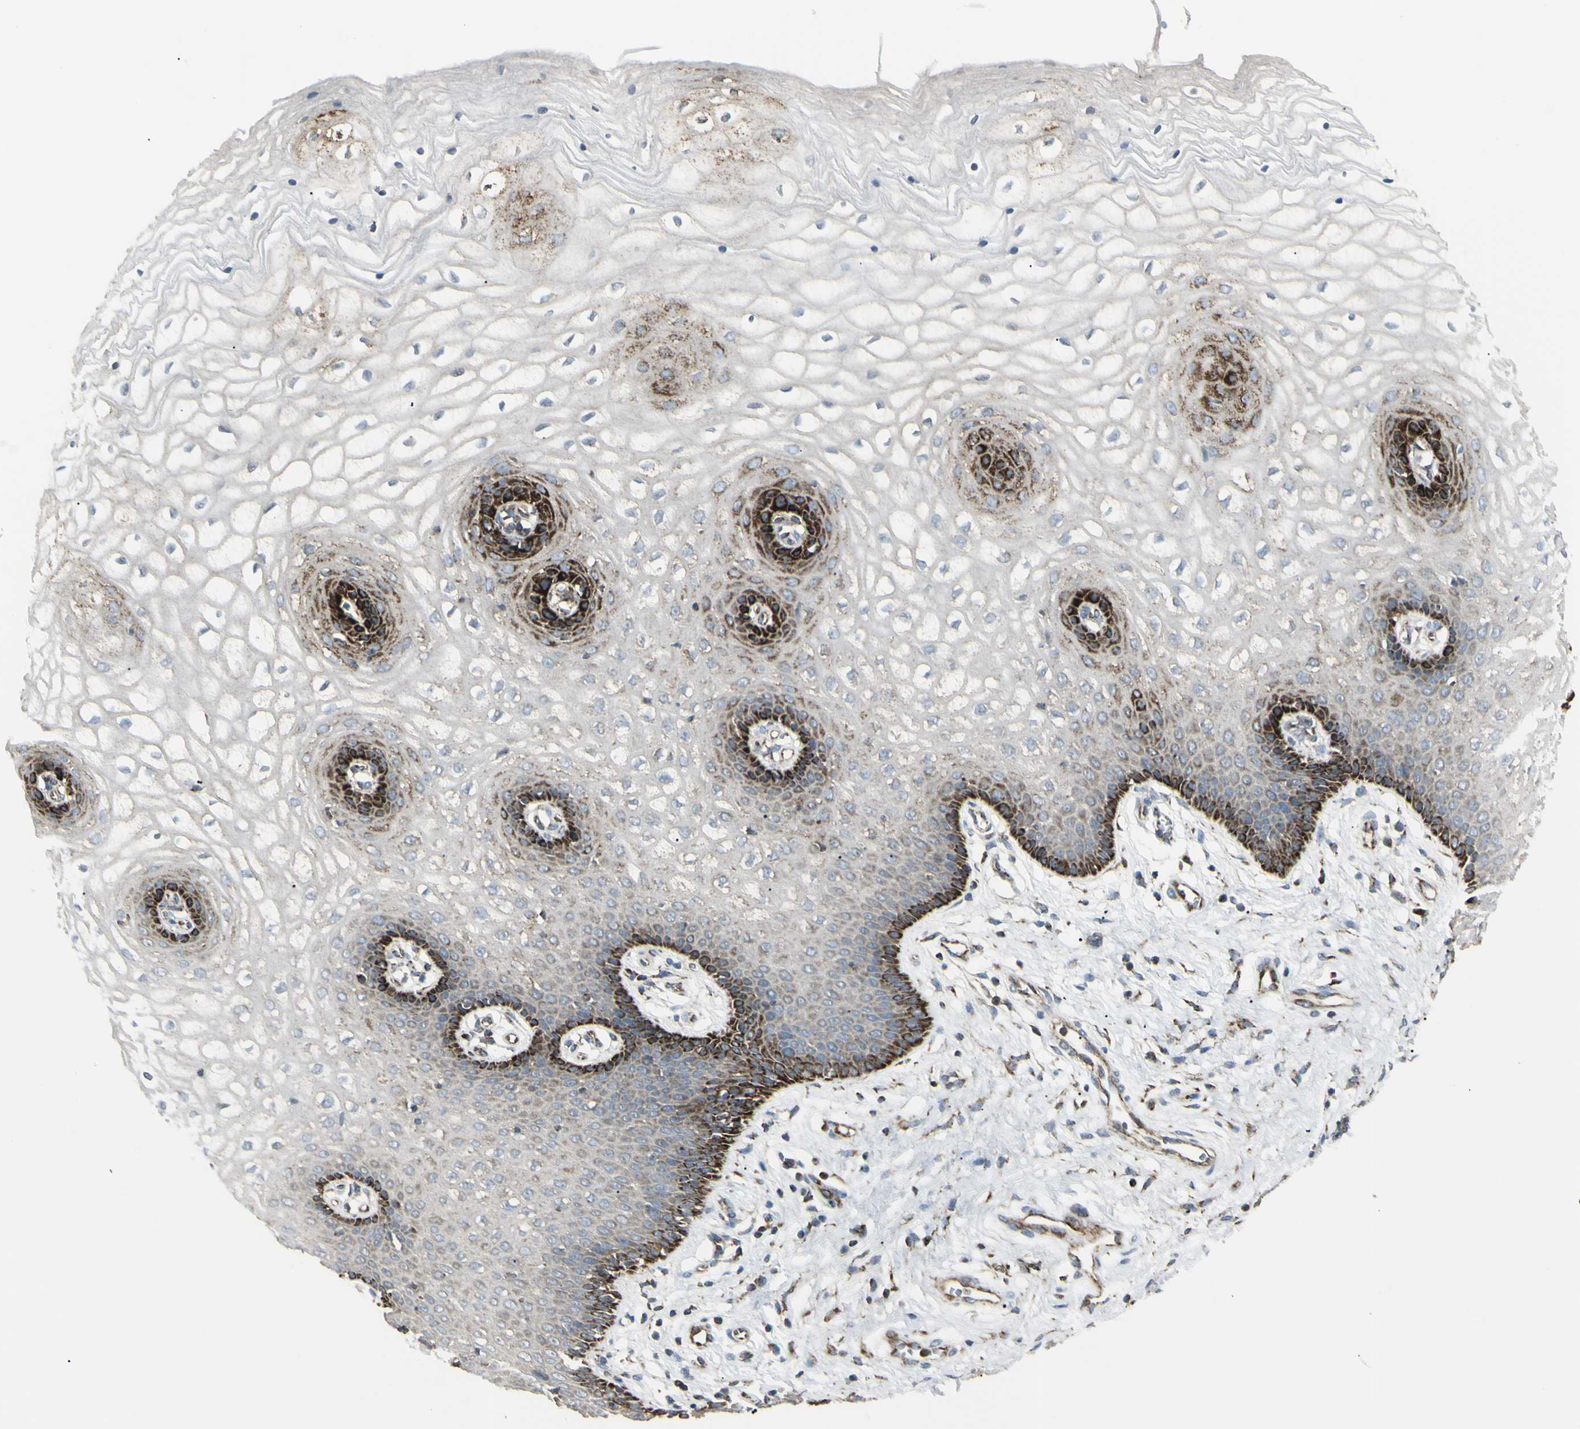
{"staining": {"intensity": "strong", "quantity": "<25%", "location": "cytoplasmic/membranous"}, "tissue": "vagina", "cell_type": "Squamous epithelial cells", "image_type": "normal", "snomed": [{"axis": "morphology", "description": "Normal tissue, NOS"}, {"axis": "topography", "description": "Vagina"}], "caption": "Squamous epithelial cells display strong cytoplasmic/membranous staining in approximately <25% of cells in unremarkable vagina. (DAB IHC, brown staining for protein, blue staining for nuclei).", "gene": "CYB5R1", "patient": {"sex": "female", "age": 34}}